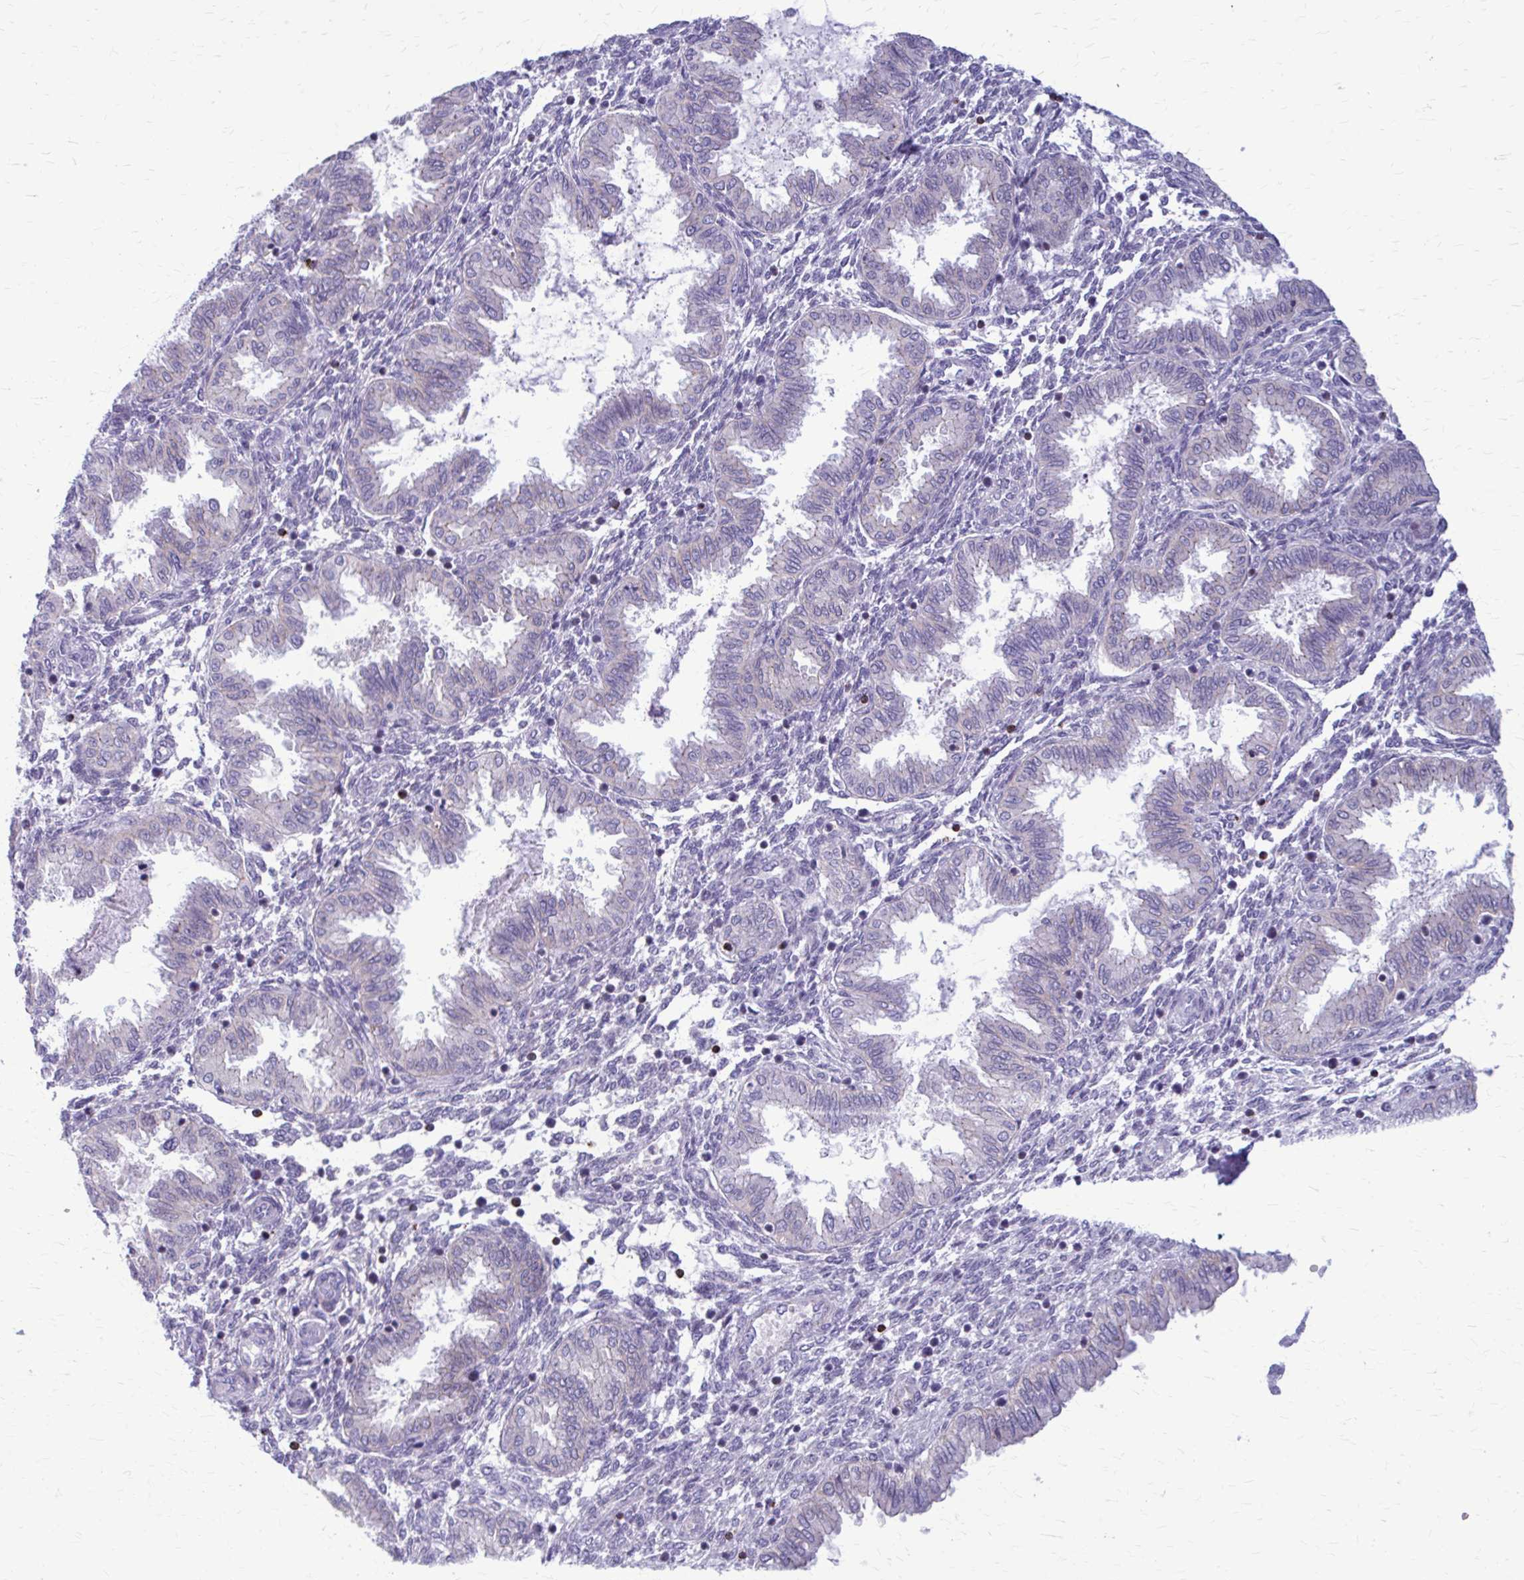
{"staining": {"intensity": "moderate", "quantity": "<25%", "location": "cytoplasmic/membranous"}, "tissue": "endometrium", "cell_type": "Cells in endometrial stroma", "image_type": "normal", "snomed": [{"axis": "morphology", "description": "Normal tissue, NOS"}, {"axis": "topography", "description": "Endometrium"}], "caption": "Immunohistochemical staining of unremarkable endometrium displays moderate cytoplasmic/membranous protein expression in approximately <25% of cells in endometrial stroma.", "gene": "PEDS1", "patient": {"sex": "female", "age": 33}}